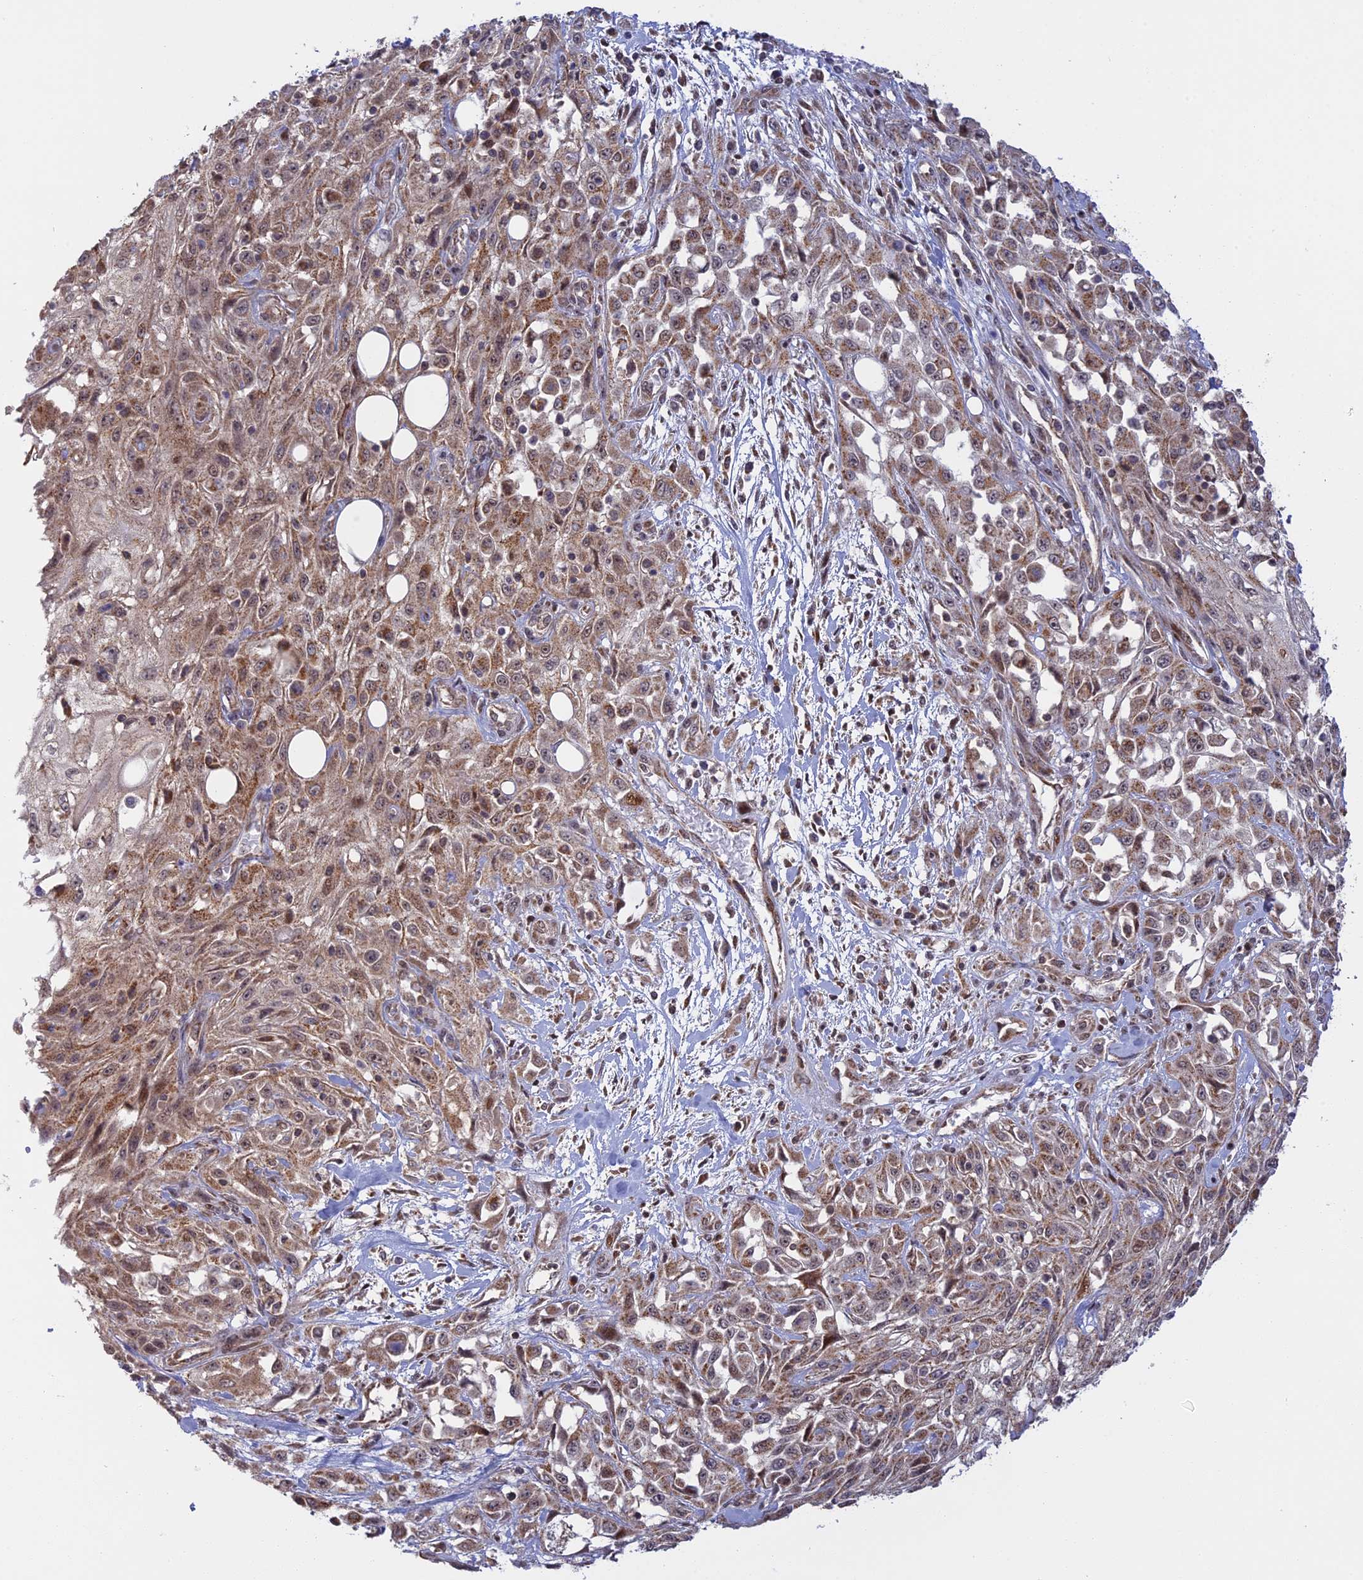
{"staining": {"intensity": "moderate", "quantity": ">75%", "location": "cytoplasmic/membranous"}, "tissue": "skin cancer", "cell_type": "Tumor cells", "image_type": "cancer", "snomed": [{"axis": "morphology", "description": "Squamous cell carcinoma, NOS"}, {"axis": "morphology", "description": "Squamous cell carcinoma, metastatic, NOS"}, {"axis": "topography", "description": "Skin"}, {"axis": "topography", "description": "Lymph node"}], "caption": "Immunohistochemical staining of human skin metastatic squamous cell carcinoma demonstrates moderate cytoplasmic/membranous protein expression in about >75% of tumor cells.", "gene": "GSKIP", "patient": {"sex": "male", "age": 75}}